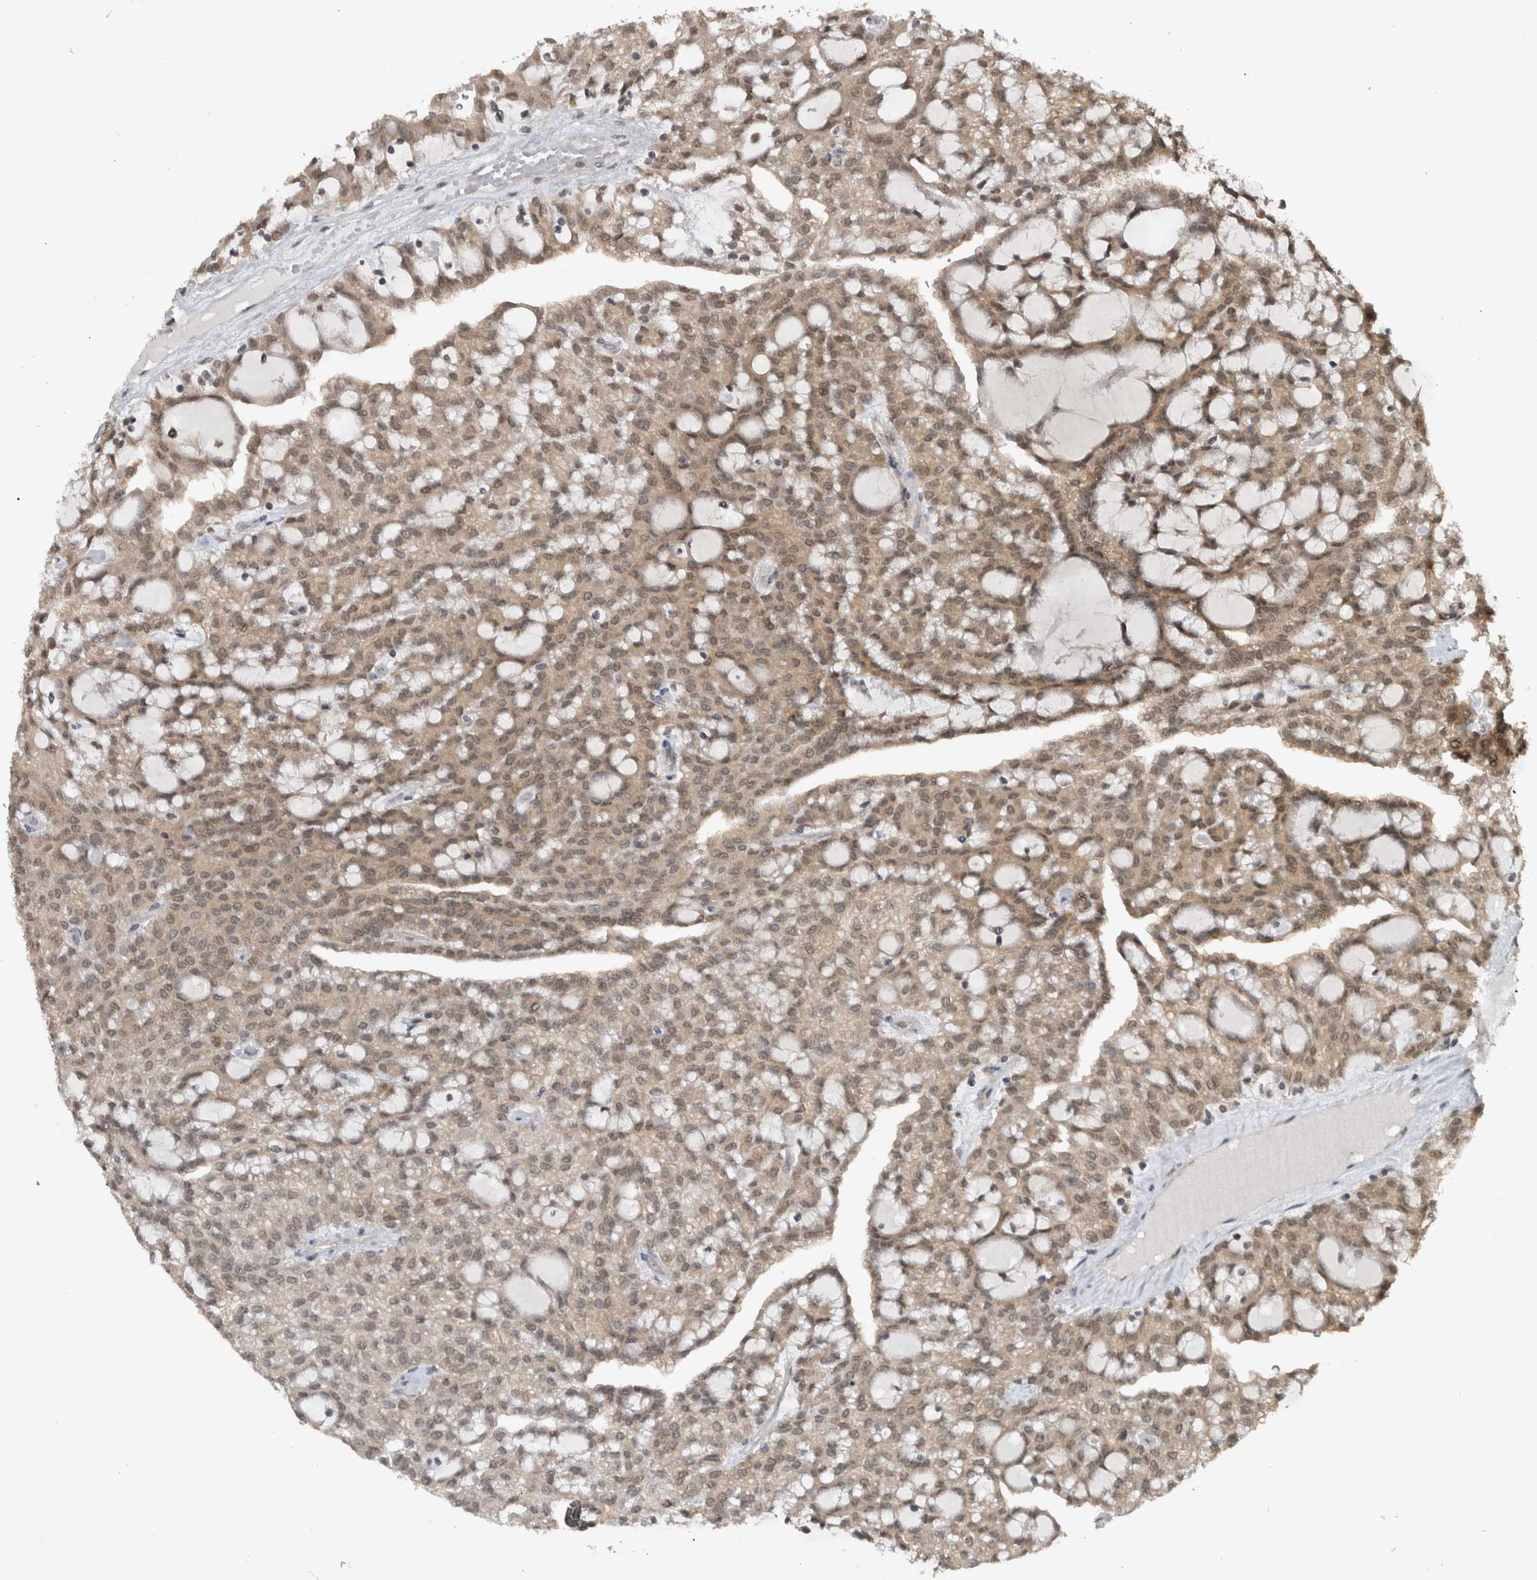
{"staining": {"intensity": "weak", "quantity": ">75%", "location": "cytoplasmic/membranous,nuclear"}, "tissue": "renal cancer", "cell_type": "Tumor cells", "image_type": "cancer", "snomed": [{"axis": "morphology", "description": "Adenocarcinoma, NOS"}, {"axis": "topography", "description": "Kidney"}], "caption": "Human renal adenocarcinoma stained for a protein (brown) displays weak cytoplasmic/membranous and nuclear positive expression in approximately >75% of tumor cells.", "gene": "SPAG7", "patient": {"sex": "male", "age": 63}}